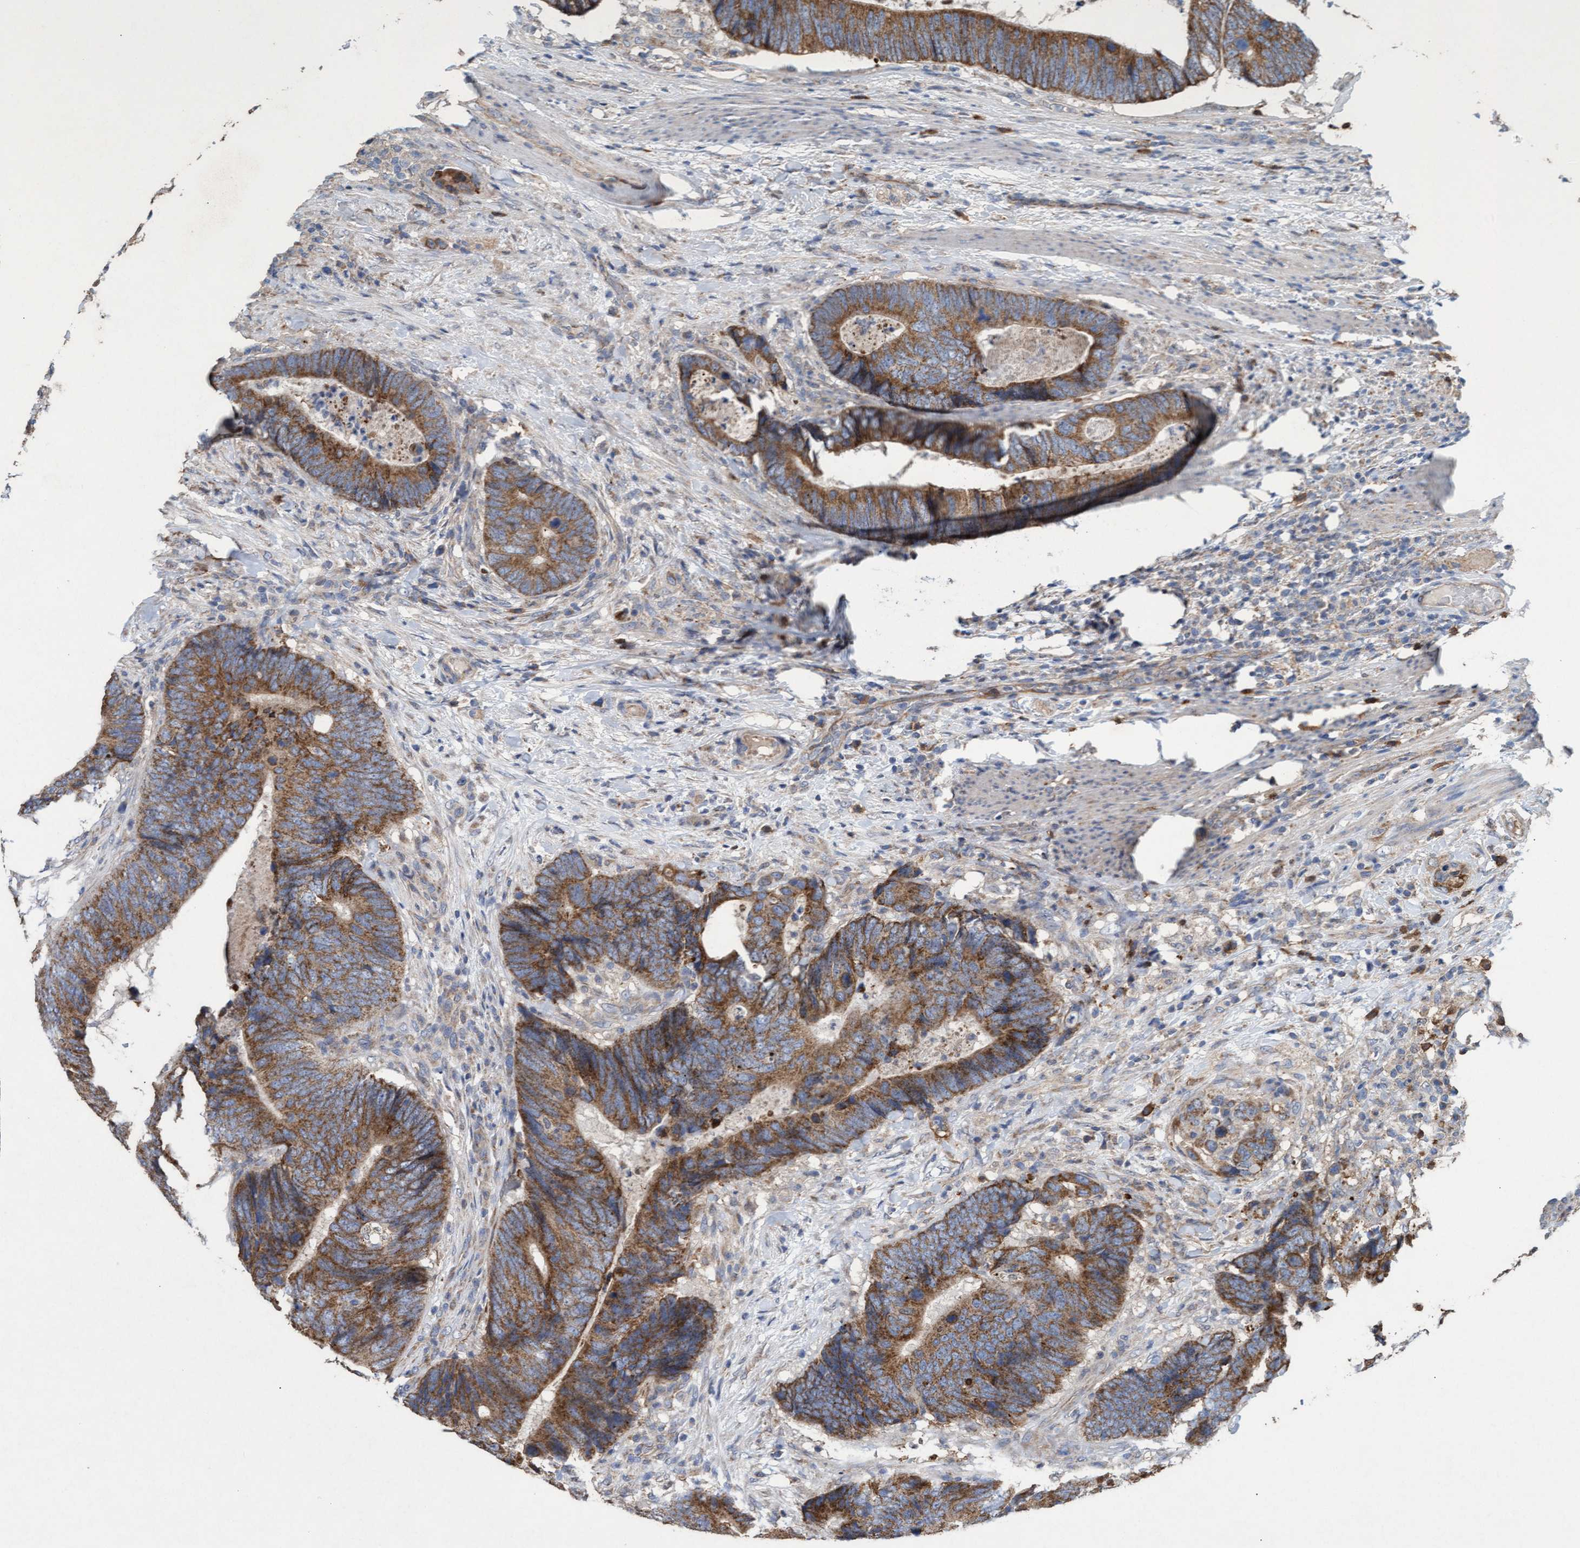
{"staining": {"intensity": "moderate", "quantity": ">75%", "location": "cytoplasmic/membranous"}, "tissue": "colorectal cancer", "cell_type": "Tumor cells", "image_type": "cancer", "snomed": [{"axis": "morphology", "description": "Adenocarcinoma, NOS"}, {"axis": "topography", "description": "Colon"}], "caption": "Brown immunohistochemical staining in human colorectal cancer (adenocarcinoma) exhibits moderate cytoplasmic/membranous staining in approximately >75% of tumor cells.", "gene": "MRPL38", "patient": {"sex": "male", "age": 56}}